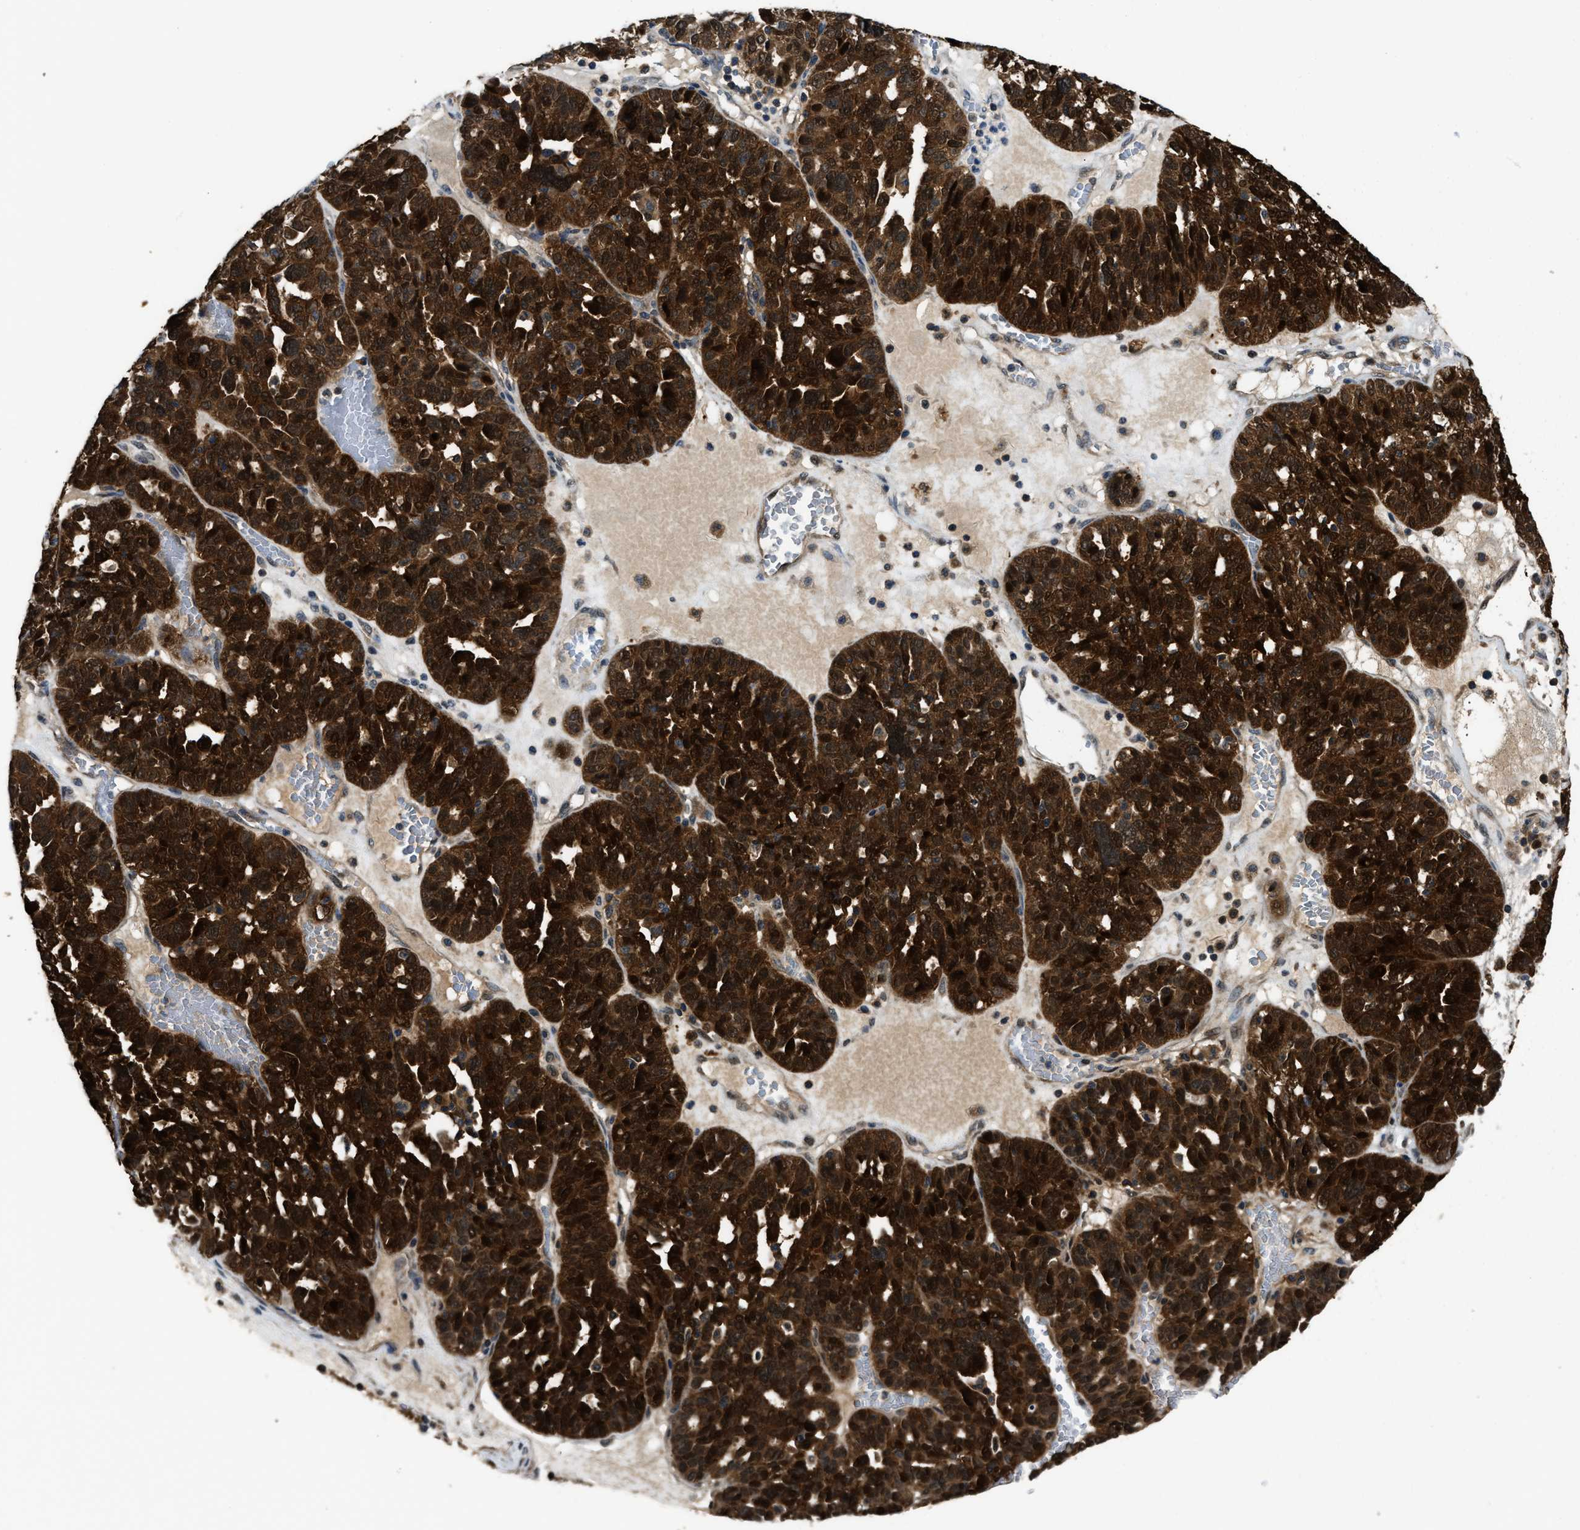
{"staining": {"intensity": "strong", "quantity": ">75%", "location": "cytoplasmic/membranous,nuclear"}, "tissue": "ovarian cancer", "cell_type": "Tumor cells", "image_type": "cancer", "snomed": [{"axis": "morphology", "description": "Cystadenocarcinoma, serous, NOS"}, {"axis": "topography", "description": "Ovary"}], "caption": "Immunohistochemistry (IHC) histopathology image of ovarian cancer stained for a protein (brown), which shows high levels of strong cytoplasmic/membranous and nuclear staining in approximately >75% of tumor cells.", "gene": "PPA1", "patient": {"sex": "female", "age": 59}}